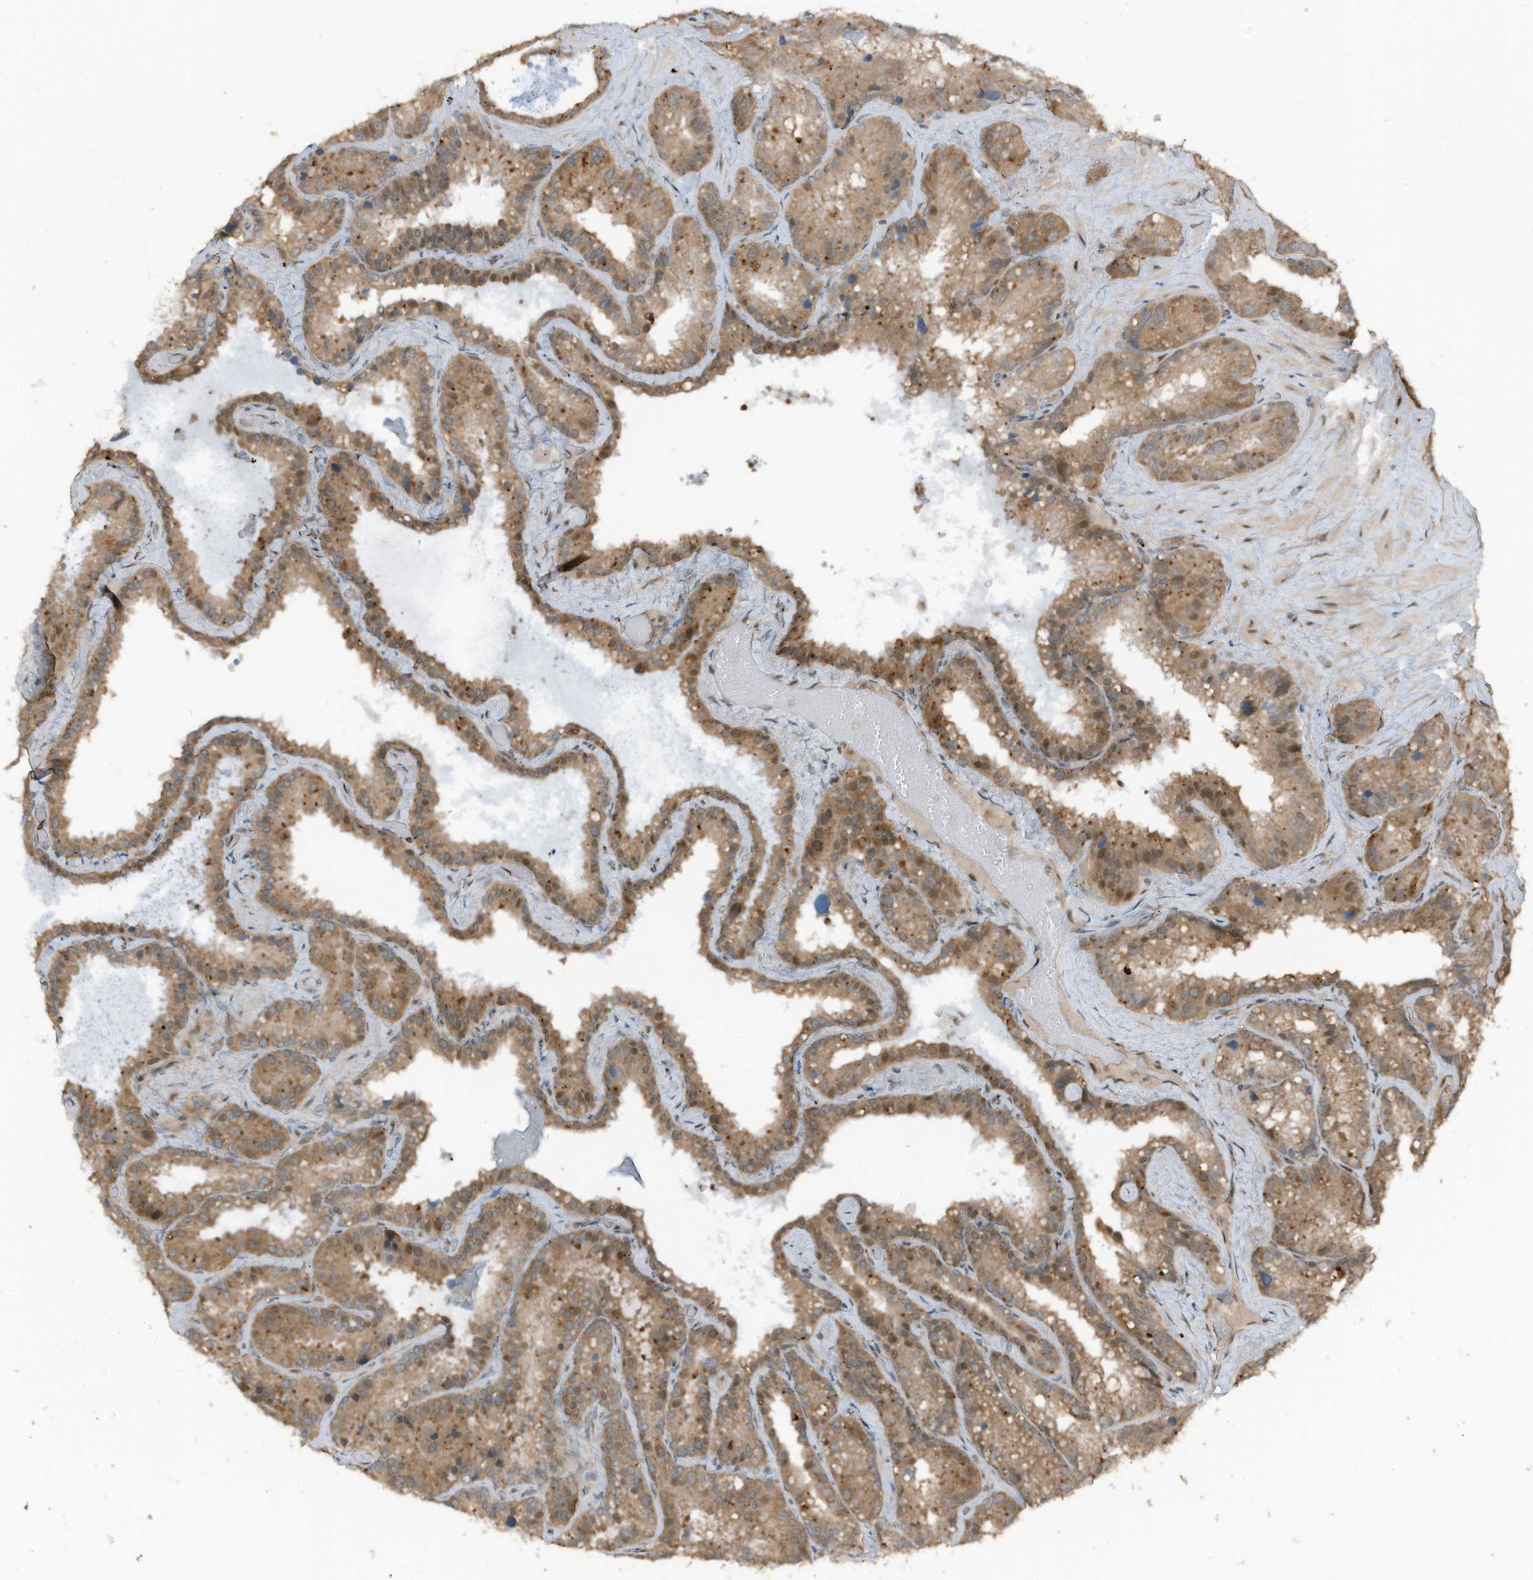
{"staining": {"intensity": "moderate", "quantity": ">75%", "location": "cytoplasmic/membranous,nuclear"}, "tissue": "seminal vesicle", "cell_type": "Glandular cells", "image_type": "normal", "snomed": [{"axis": "morphology", "description": "Normal tissue, NOS"}, {"axis": "topography", "description": "Prostate"}, {"axis": "topography", "description": "Seminal veicle"}], "caption": "This micrograph shows immunohistochemistry staining of normal seminal vesicle, with medium moderate cytoplasmic/membranous,nuclear staining in approximately >75% of glandular cells.", "gene": "TXNDC9", "patient": {"sex": "male", "age": 68}}